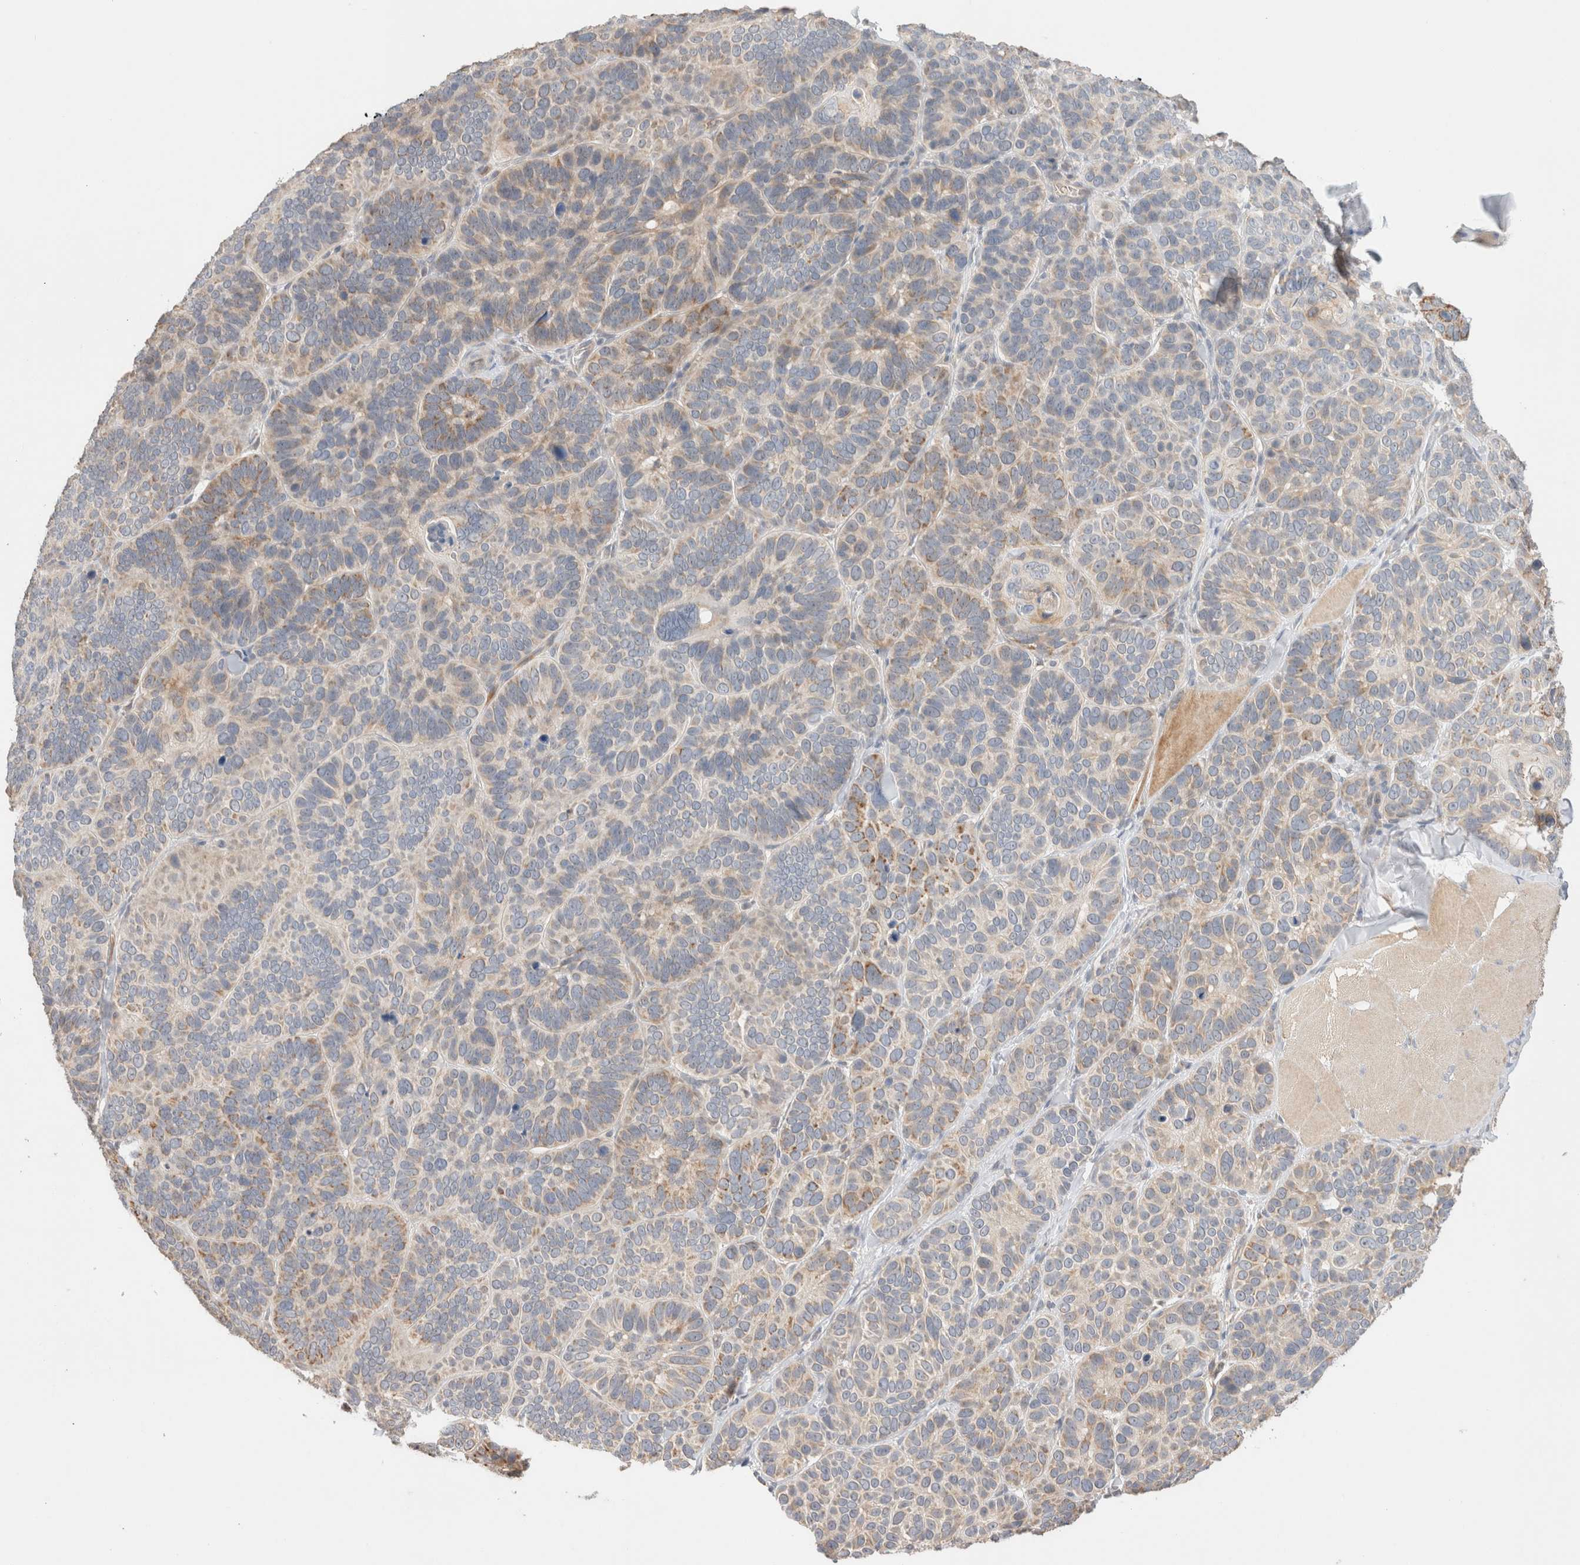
{"staining": {"intensity": "moderate", "quantity": "<25%", "location": "cytoplasmic/membranous"}, "tissue": "skin cancer", "cell_type": "Tumor cells", "image_type": "cancer", "snomed": [{"axis": "morphology", "description": "Basal cell carcinoma"}, {"axis": "topography", "description": "Skin"}], "caption": "A micrograph showing moderate cytoplasmic/membranous expression in about <25% of tumor cells in skin cancer (basal cell carcinoma), as visualized by brown immunohistochemical staining.", "gene": "CA13", "patient": {"sex": "male", "age": 62}}